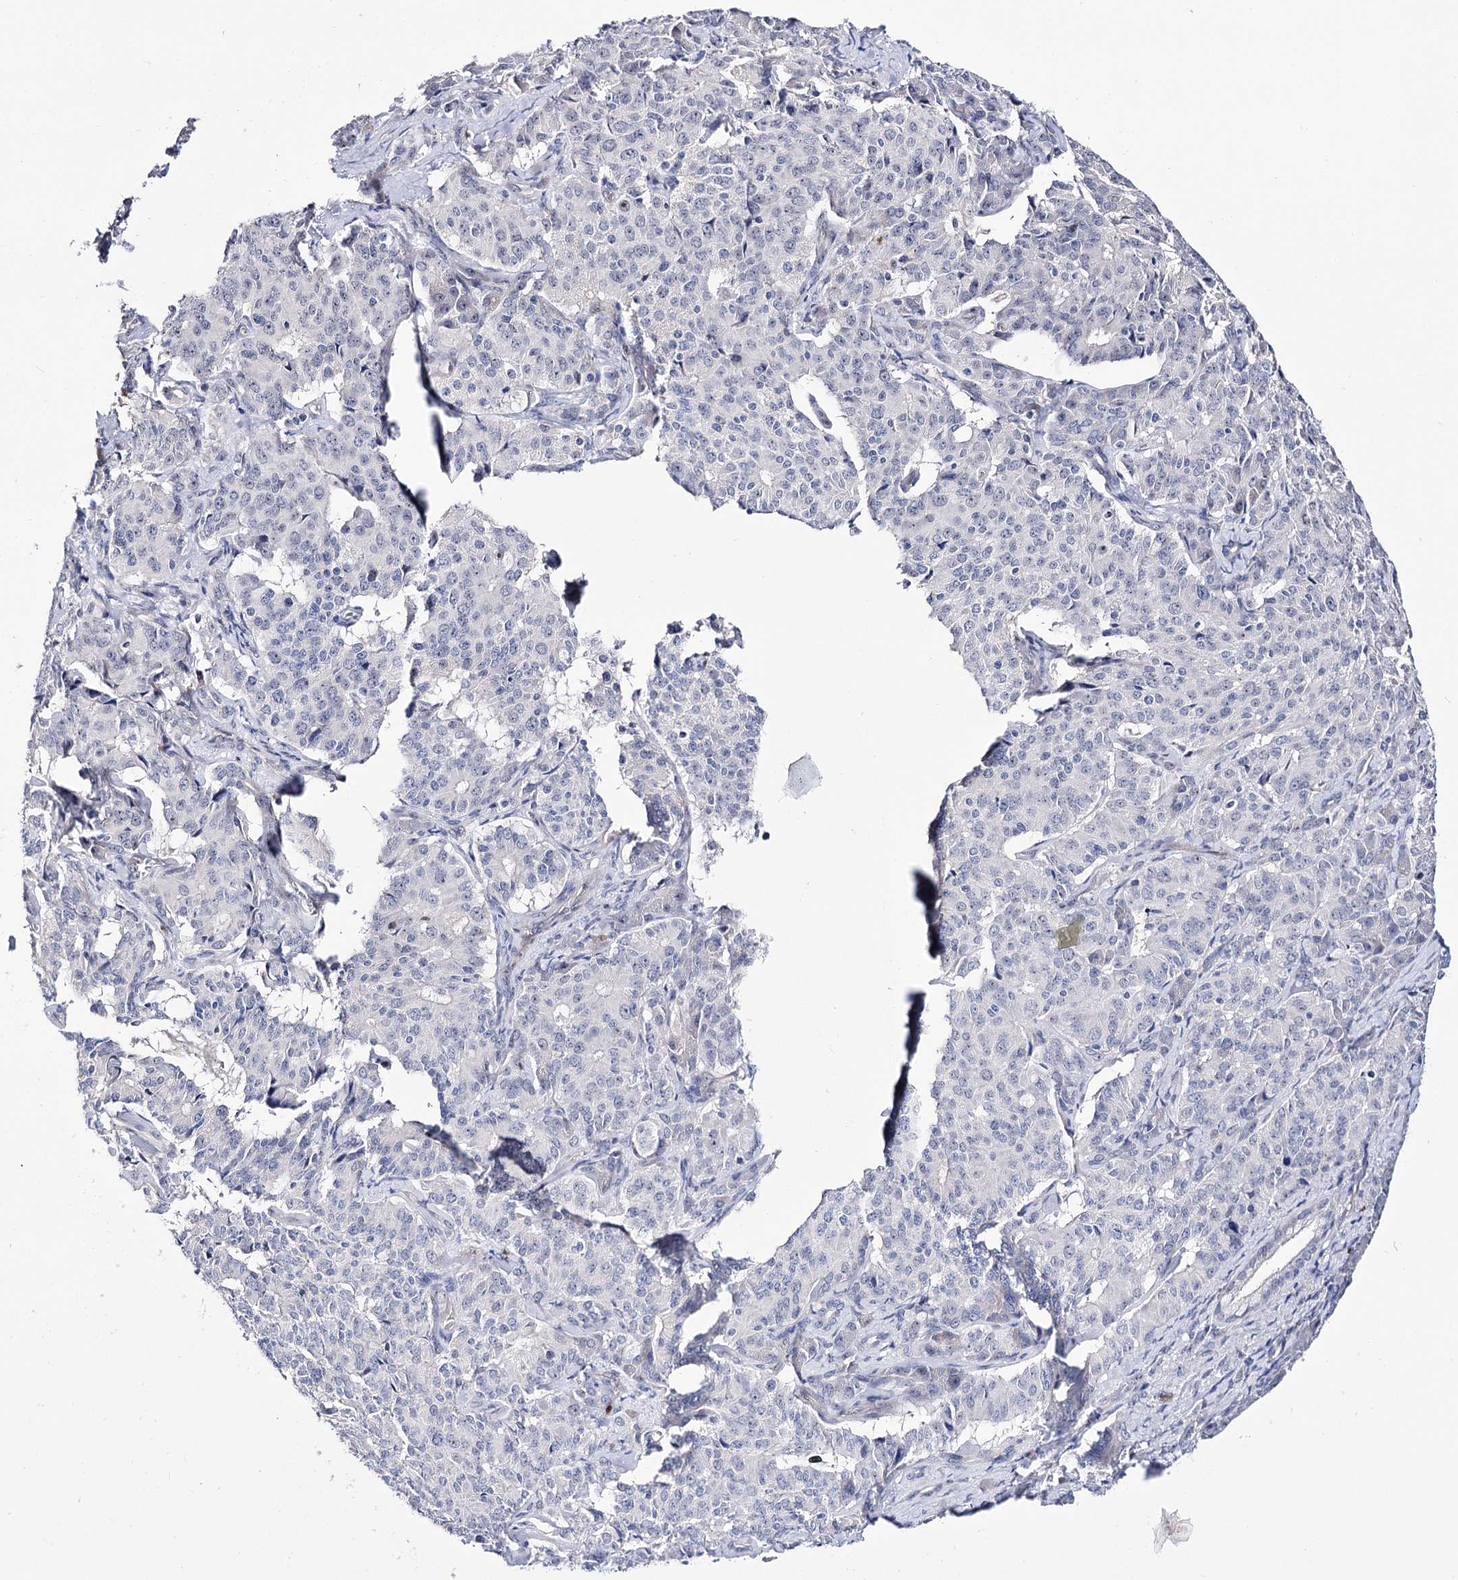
{"staining": {"intensity": "negative", "quantity": "none", "location": "none"}, "tissue": "pancreatic cancer", "cell_type": "Tumor cells", "image_type": "cancer", "snomed": [{"axis": "morphology", "description": "Adenocarcinoma, NOS"}, {"axis": "topography", "description": "Pancreas"}], "caption": "Protein analysis of pancreatic cancer (adenocarcinoma) exhibits no significant expression in tumor cells.", "gene": "PCGF5", "patient": {"sex": "female", "age": 74}}